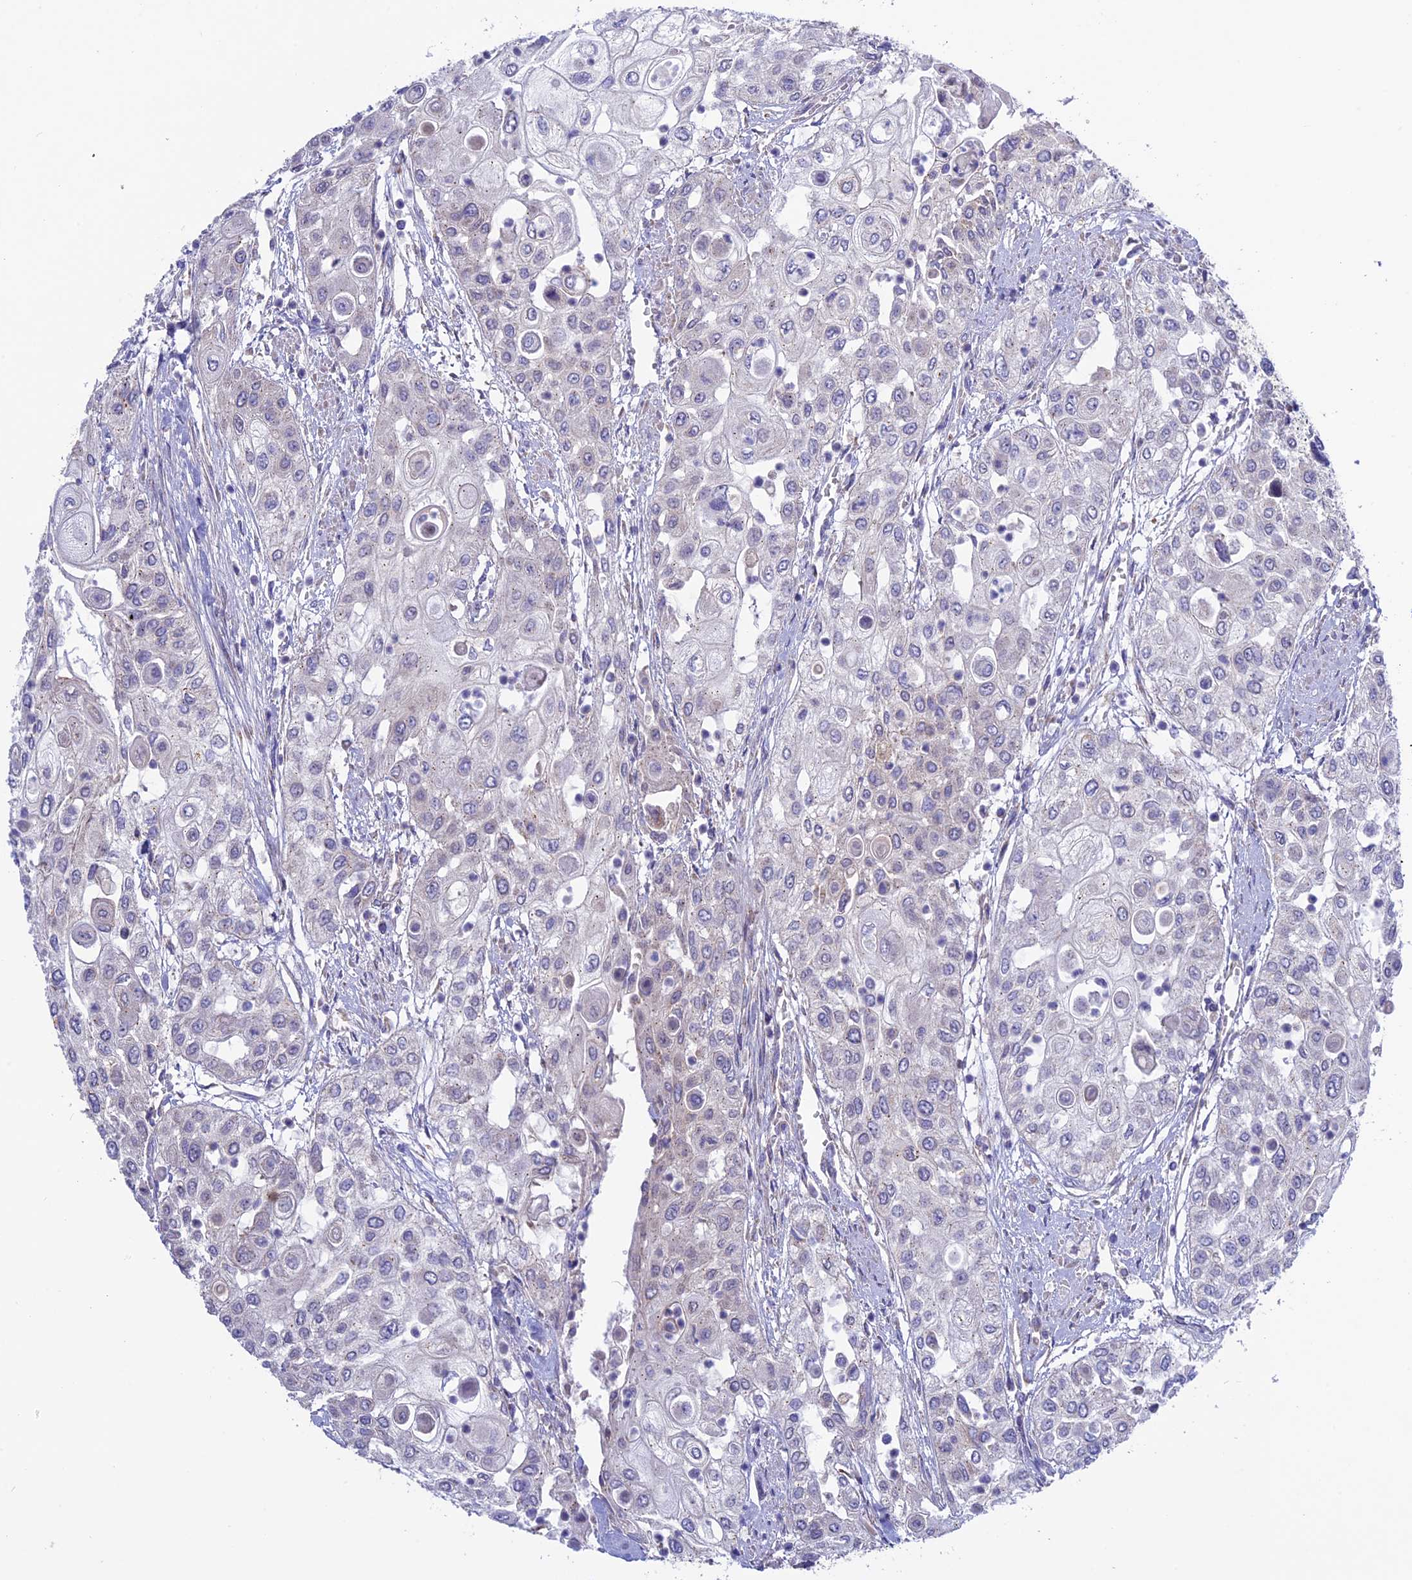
{"staining": {"intensity": "negative", "quantity": "none", "location": "none"}, "tissue": "urothelial cancer", "cell_type": "Tumor cells", "image_type": "cancer", "snomed": [{"axis": "morphology", "description": "Urothelial carcinoma, High grade"}, {"axis": "topography", "description": "Urinary bladder"}], "caption": "This is an IHC micrograph of urothelial carcinoma (high-grade). There is no staining in tumor cells.", "gene": "ETFDH", "patient": {"sex": "female", "age": 79}}